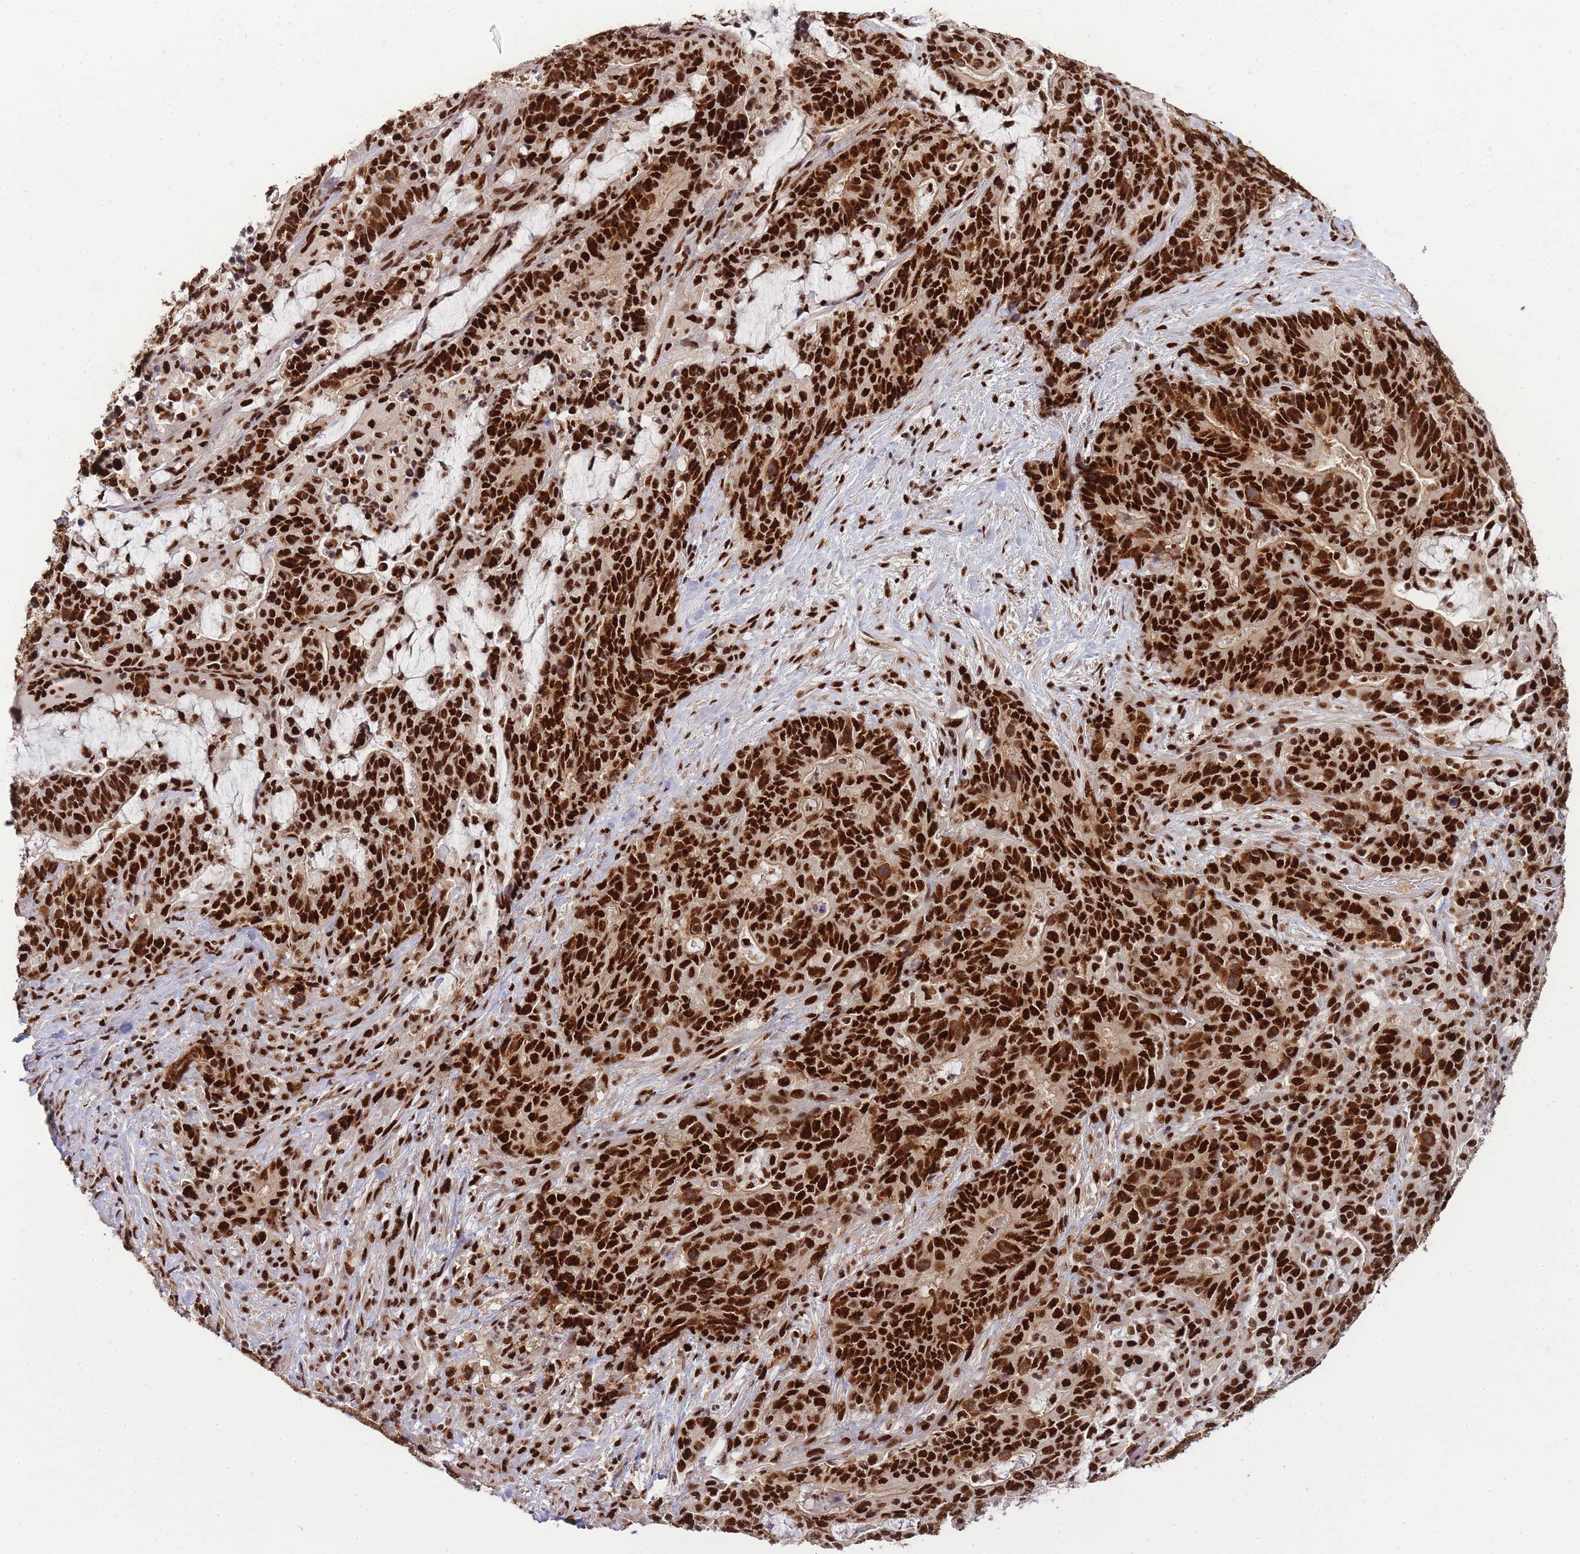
{"staining": {"intensity": "strong", "quantity": ">75%", "location": "nuclear"}, "tissue": "stomach cancer", "cell_type": "Tumor cells", "image_type": "cancer", "snomed": [{"axis": "morphology", "description": "Normal tissue, NOS"}, {"axis": "morphology", "description": "Adenocarcinoma, NOS"}, {"axis": "topography", "description": "Stomach"}], "caption": "Stomach adenocarcinoma stained with a protein marker demonstrates strong staining in tumor cells.", "gene": "PRKDC", "patient": {"sex": "female", "age": 64}}